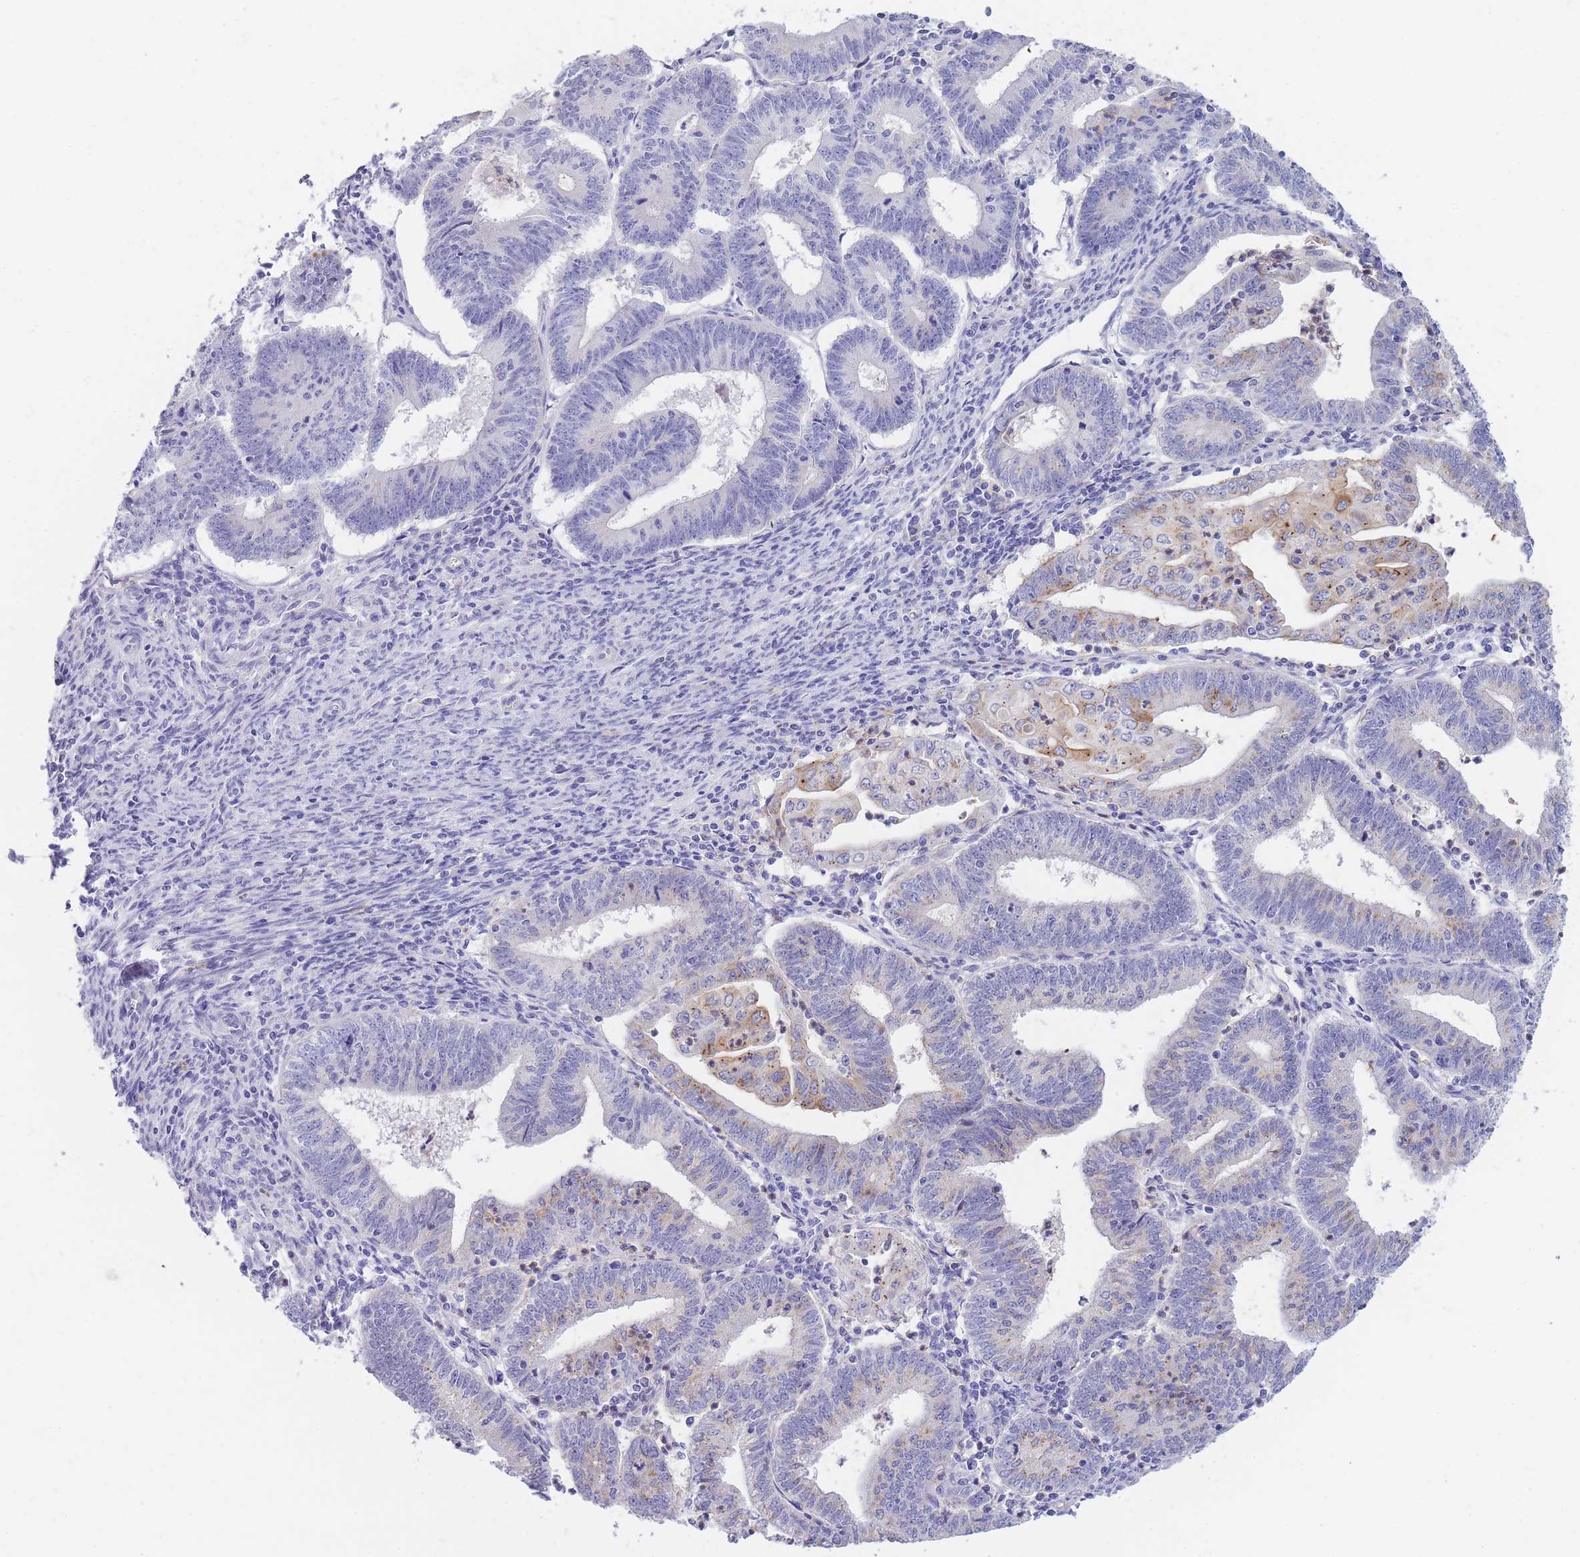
{"staining": {"intensity": "weak", "quantity": "<25%", "location": "cytoplasmic/membranous"}, "tissue": "endometrial cancer", "cell_type": "Tumor cells", "image_type": "cancer", "snomed": [{"axis": "morphology", "description": "Adenocarcinoma, NOS"}, {"axis": "topography", "description": "Endometrium"}], "caption": "Immunohistochemistry micrograph of human endometrial cancer stained for a protein (brown), which demonstrates no positivity in tumor cells.", "gene": "NKX1-2", "patient": {"sex": "female", "age": 60}}